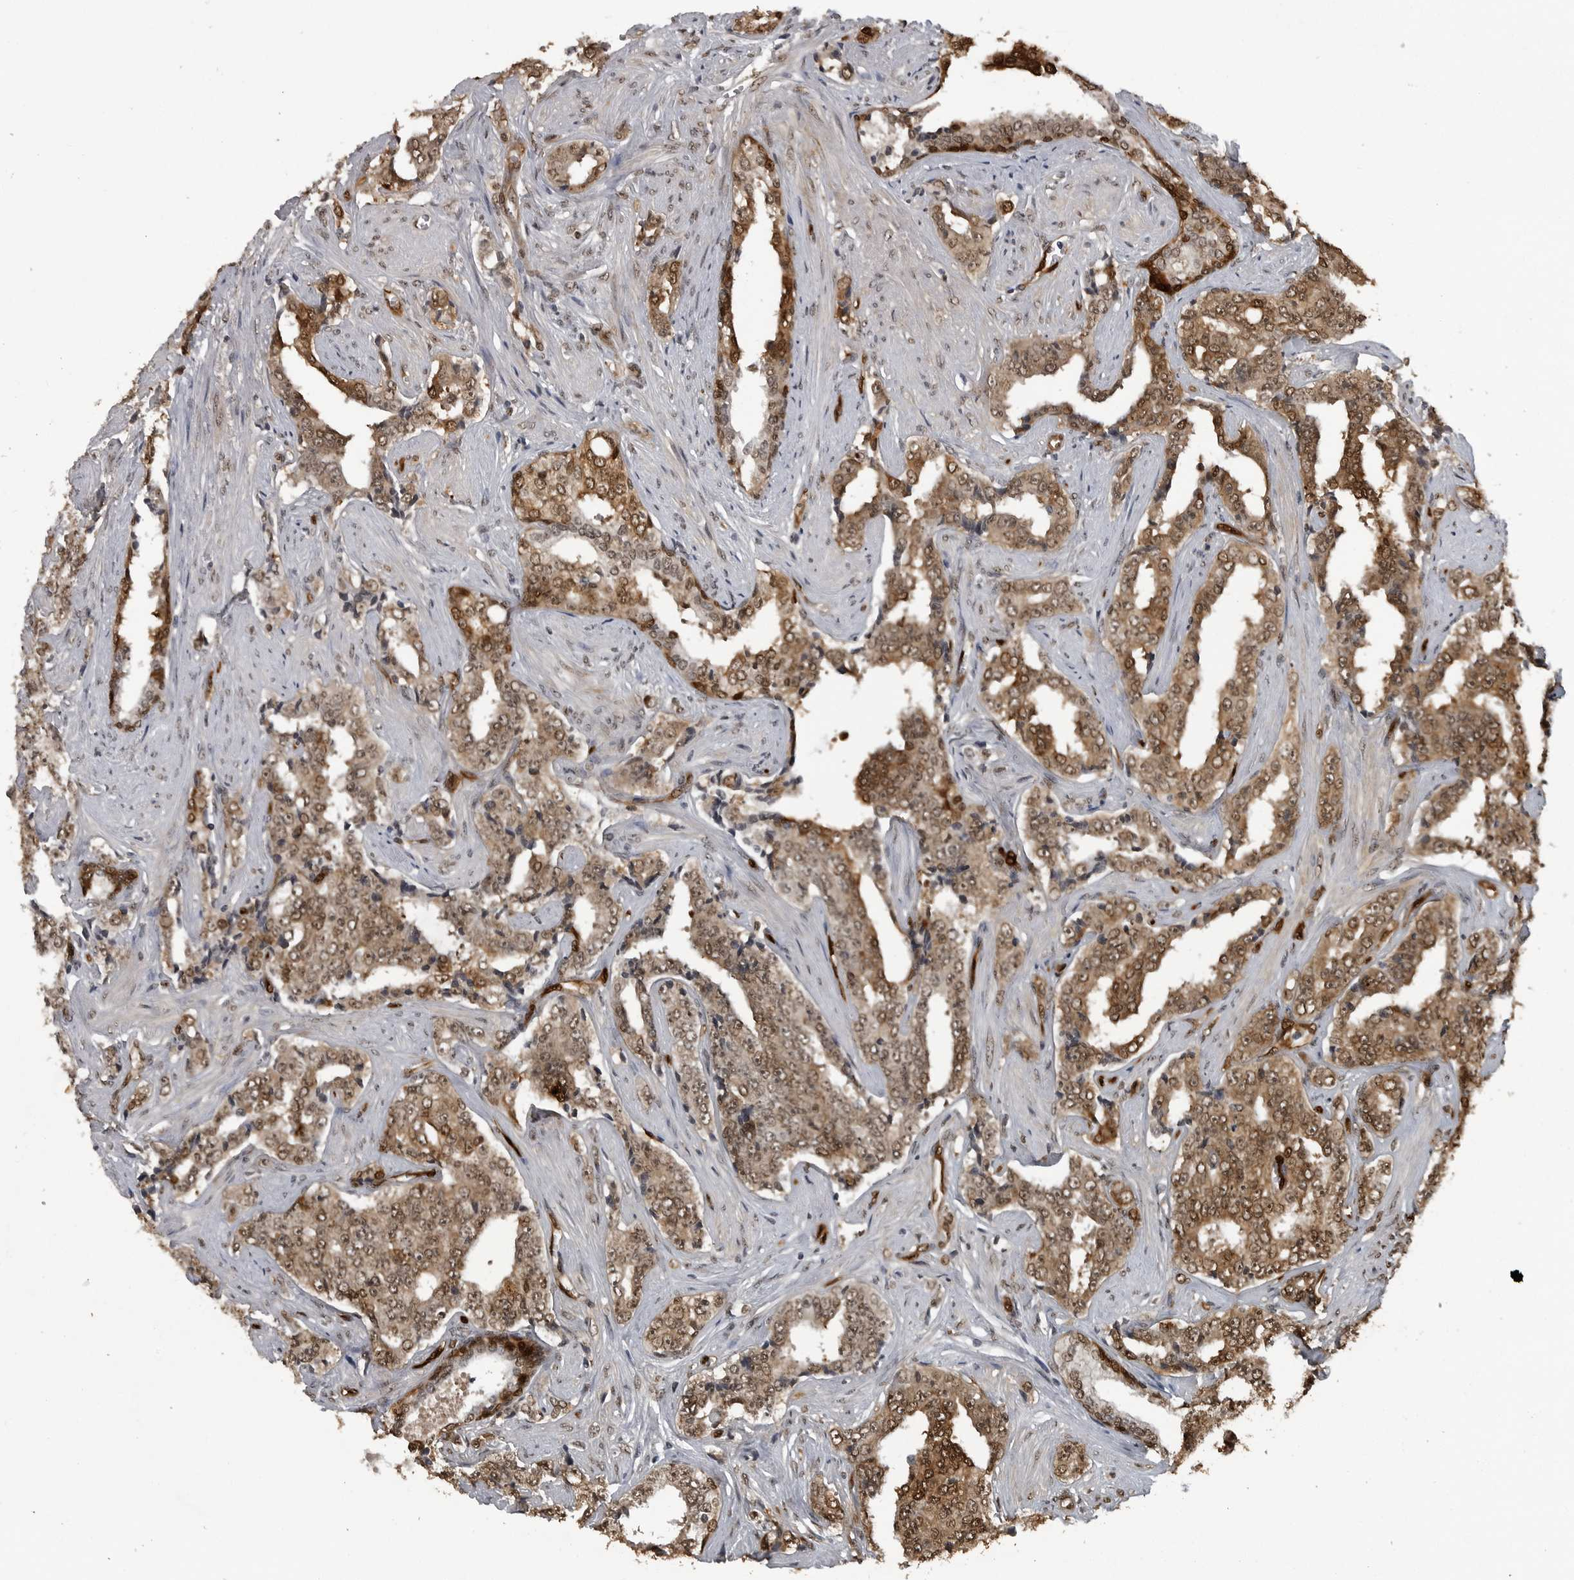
{"staining": {"intensity": "moderate", "quantity": ">75%", "location": "cytoplasmic/membranous,nuclear"}, "tissue": "prostate cancer", "cell_type": "Tumor cells", "image_type": "cancer", "snomed": [{"axis": "morphology", "description": "Adenocarcinoma, High grade"}, {"axis": "topography", "description": "Prostate"}], "caption": "This is a photomicrograph of immunohistochemistry (IHC) staining of prostate cancer (adenocarcinoma (high-grade)), which shows moderate expression in the cytoplasmic/membranous and nuclear of tumor cells.", "gene": "SMAD2", "patient": {"sex": "male", "age": 71}}